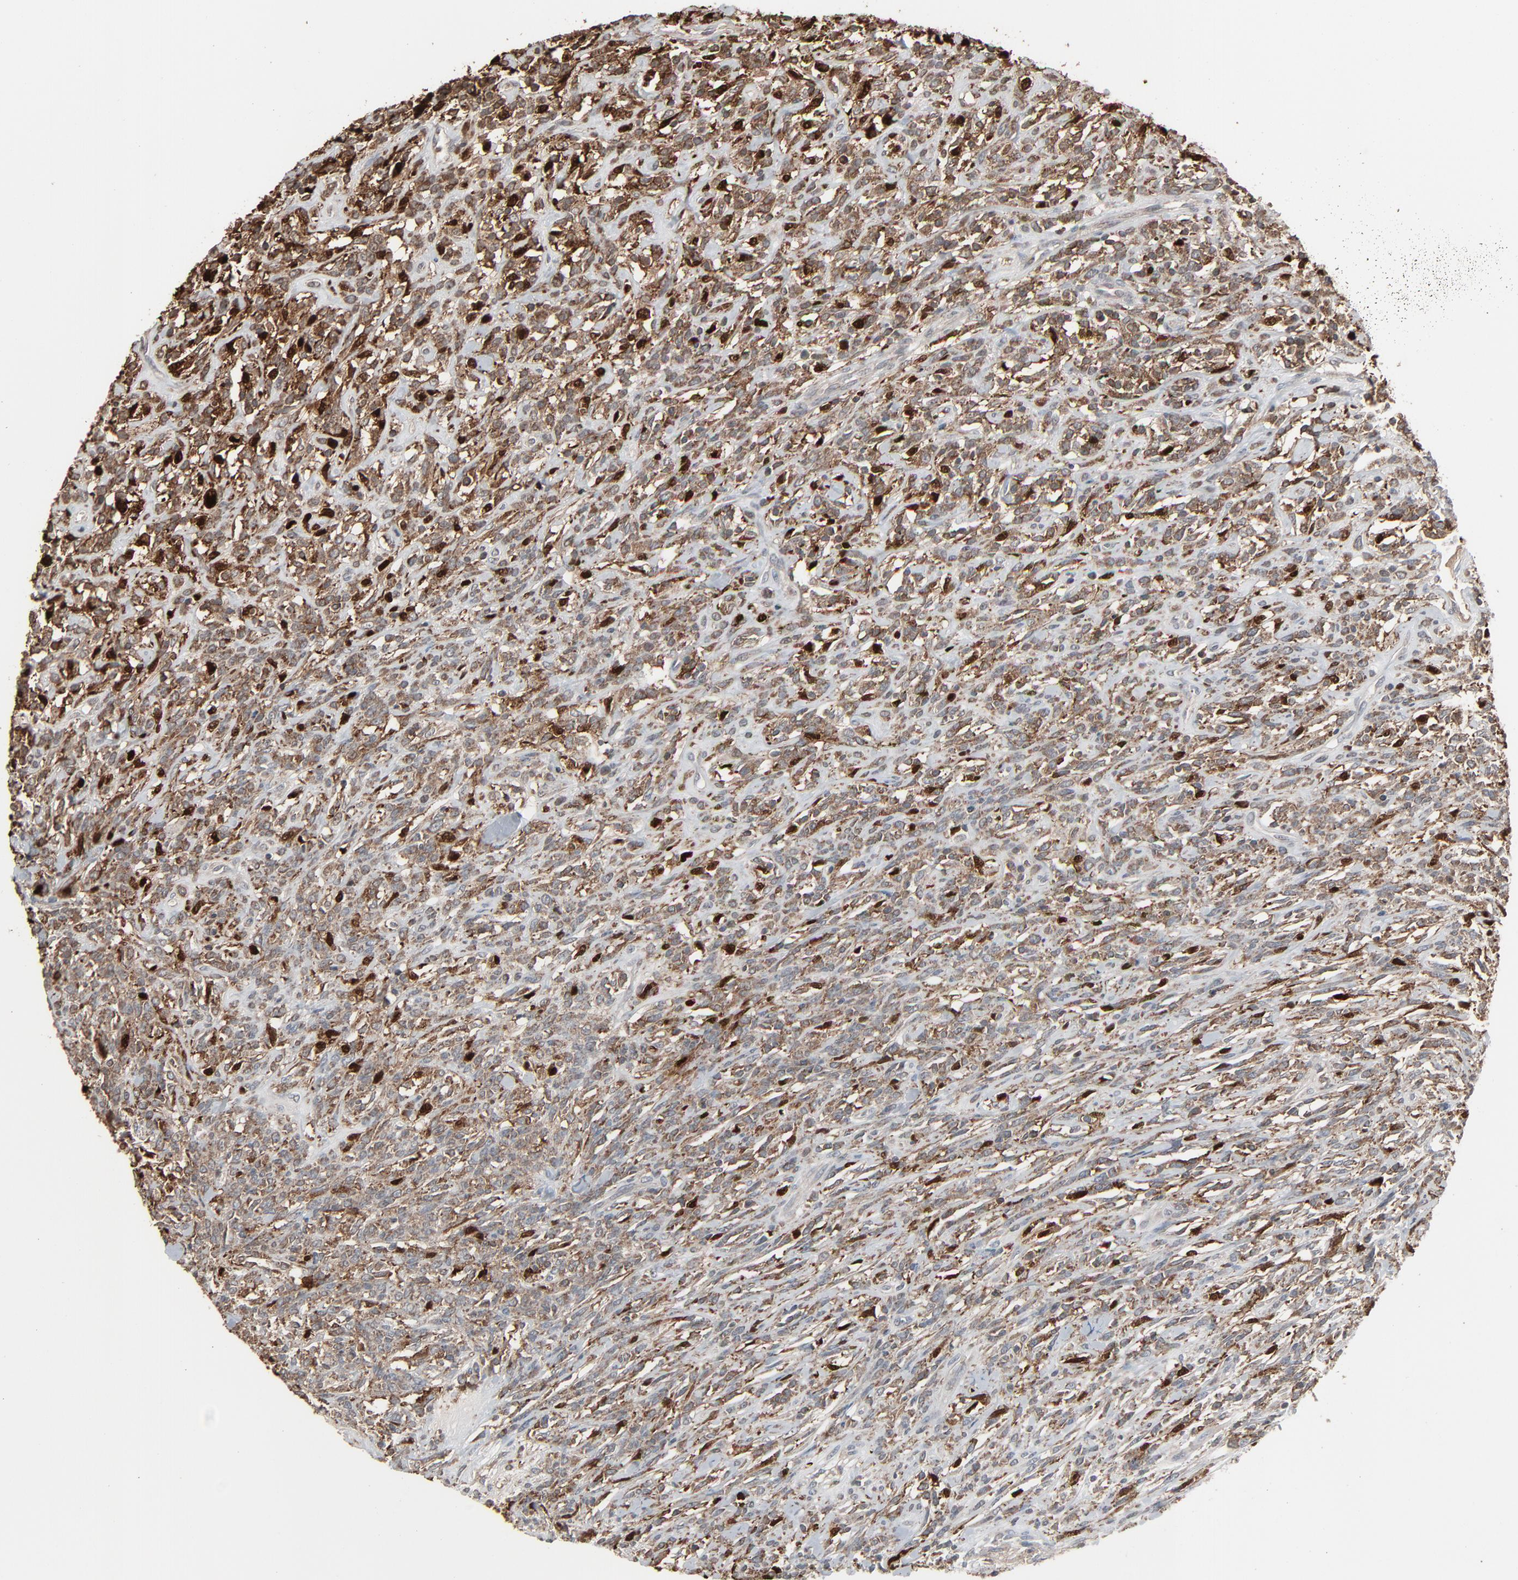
{"staining": {"intensity": "strong", "quantity": ">75%", "location": "cytoplasmic/membranous,nuclear"}, "tissue": "lymphoma", "cell_type": "Tumor cells", "image_type": "cancer", "snomed": [{"axis": "morphology", "description": "Malignant lymphoma, non-Hodgkin's type, High grade"}, {"axis": "topography", "description": "Lymph node"}], "caption": "The photomicrograph displays staining of high-grade malignant lymphoma, non-Hodgkin's type, revealing strong cytoplasmic/membranous and nuclear protein expression (brown color) within tumor cells.", "gene": "DOCK8", "patient": {"sex": "female", "age": 73}}